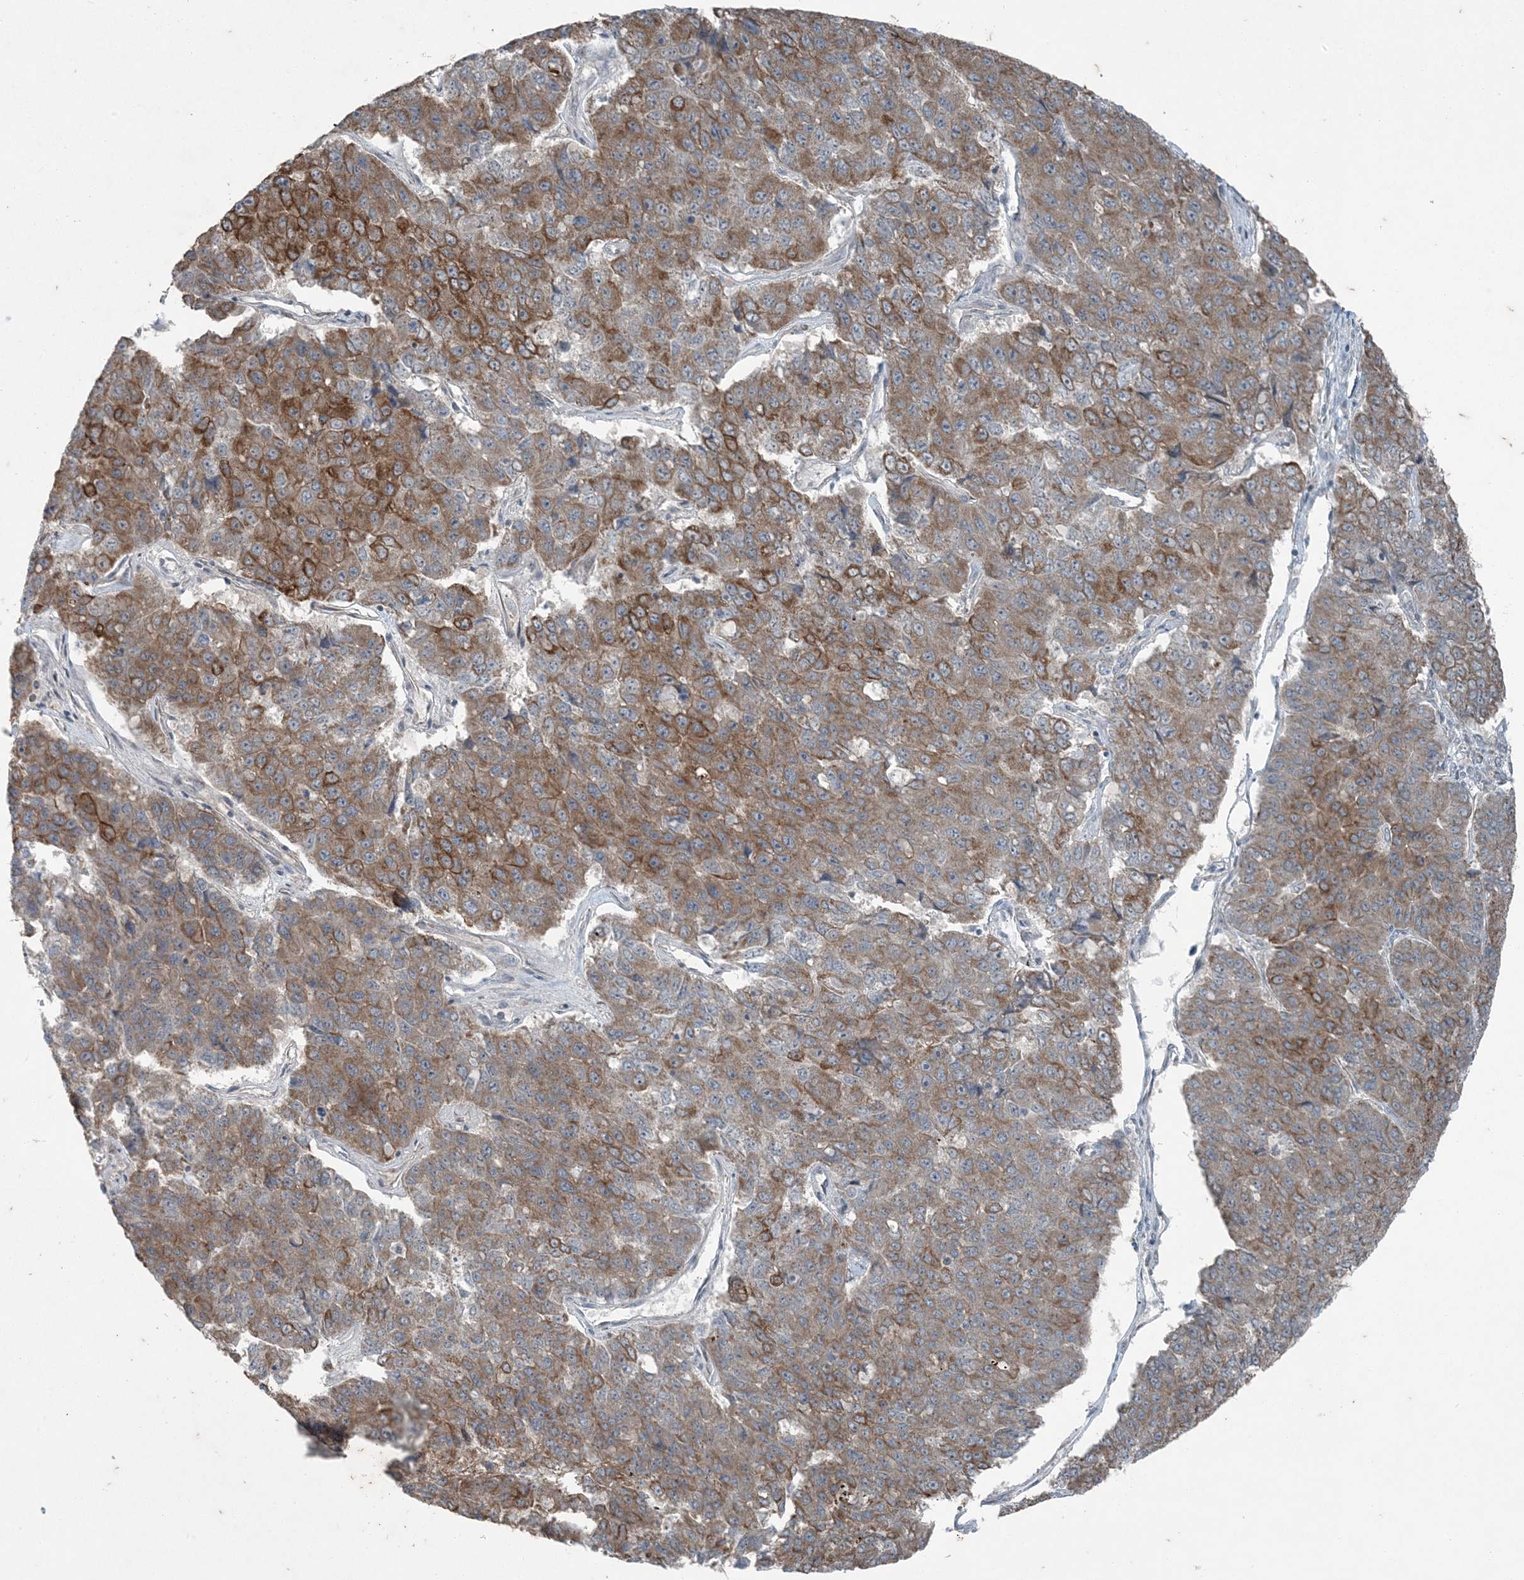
{"staining": {"intensity": "moderate", "quantity": ">75%", "location": "cytoplasmic/membranous"}, "tissue": "pancreatic cancer", "cell_type": "Tumor cells", "image_type": "cancer", "snomed": [{"axis": "morphology", "description": "Adenocarcinoma, NOS"}, {"axis": "topography", "description": "Pancreas"}], "caption": "Protein staining of pancreatic cancer tissue reveals moderate cytoplasmic/membranous expression in approximately >75% of tumor cells. Ihc stains the protein of interest in brown and the nuclei are stained blue.", "gene": "PC", "patient": {"sex": "male", "age": 50}}